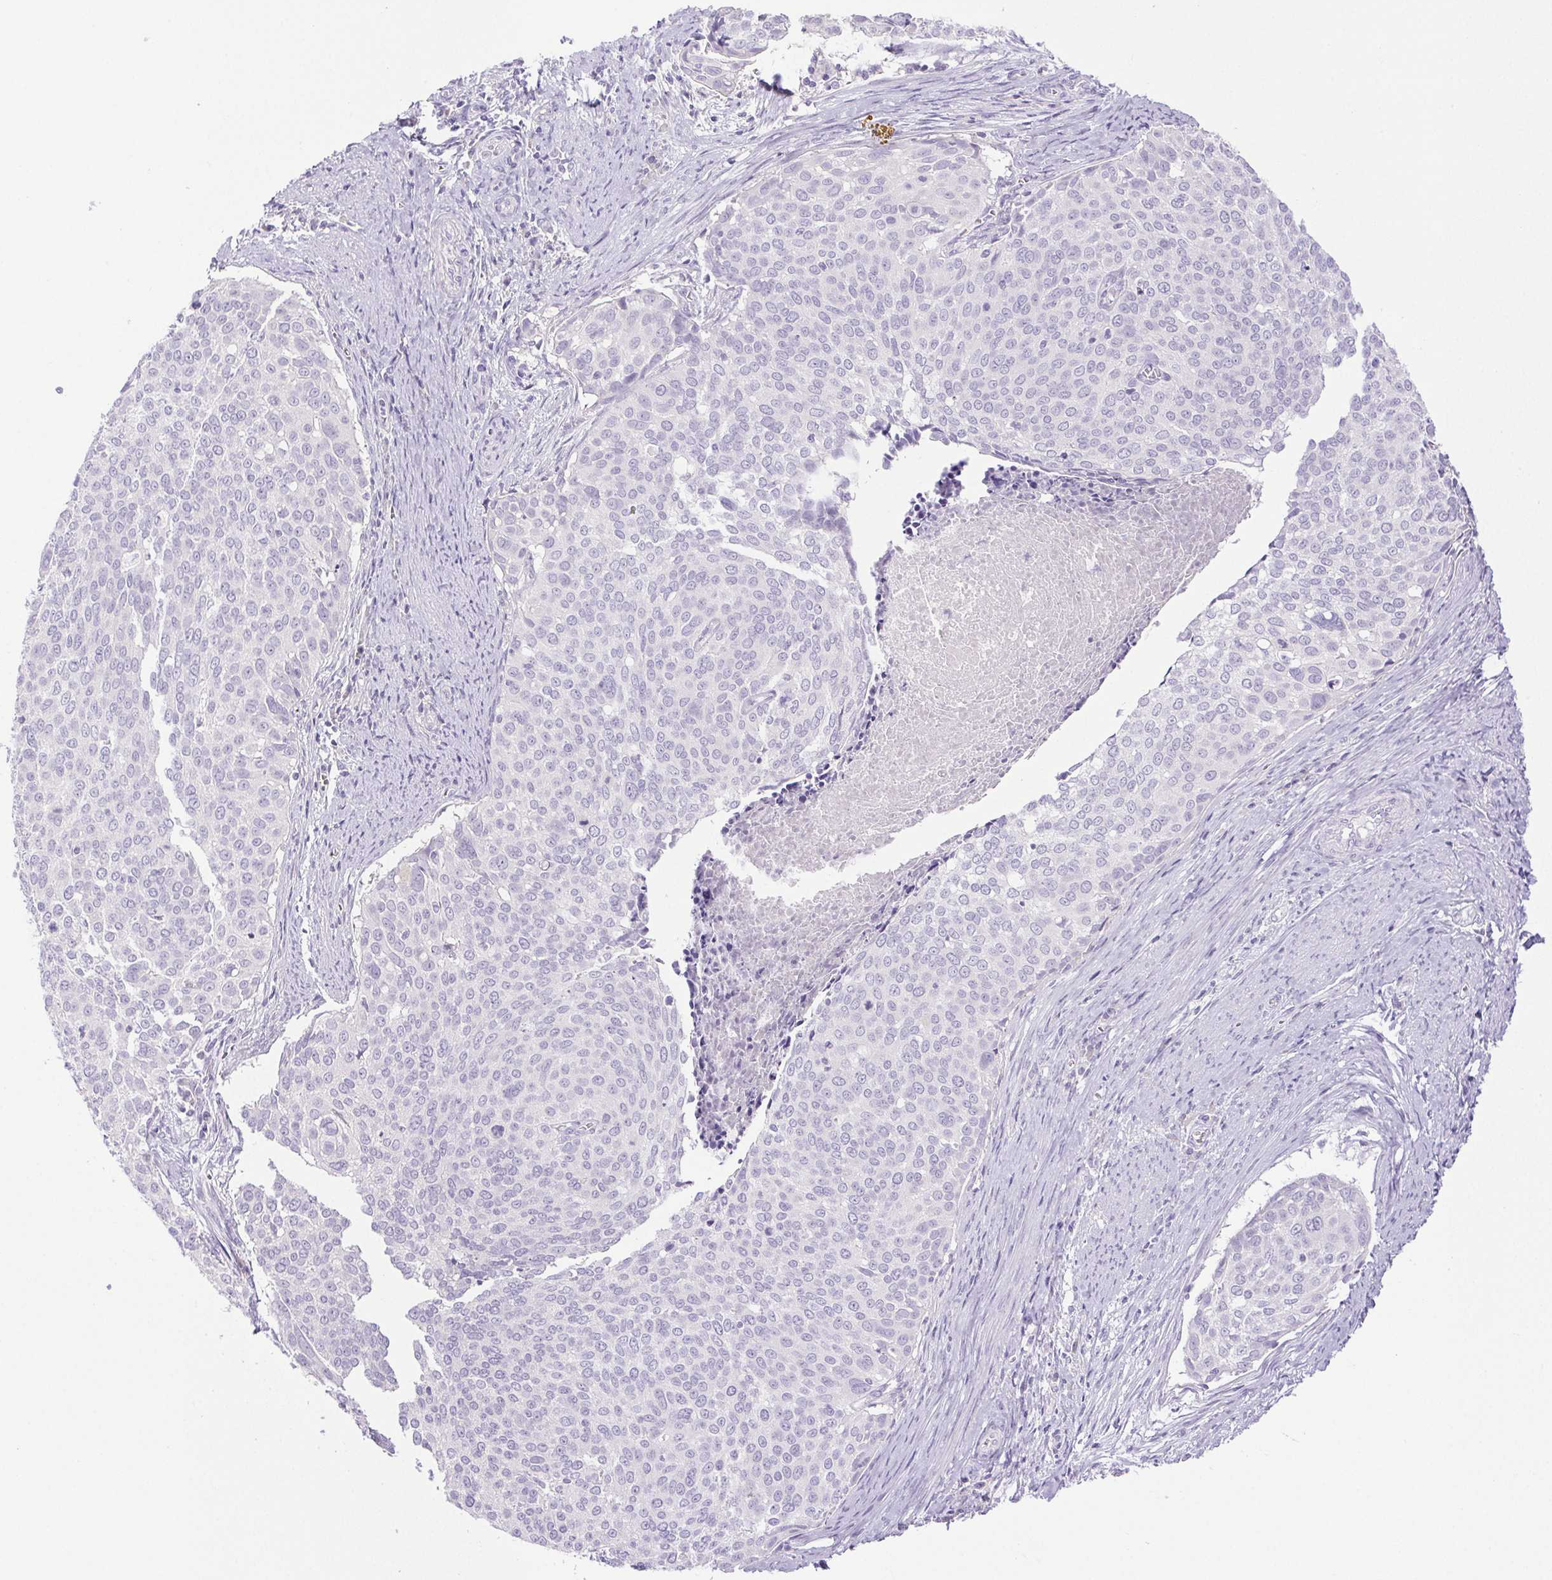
{"staining": {"intensity": "negative", "quantity": "none", "location": "none"}, "tissue": "cervical cancer", "cell_type": "Tumor cells", "image_type": "cancer", "snomed": [{"axis": "morphology", "description": "Squamous cell carcinoma, NOS"}, {"axis": "topography", "description": "Cervix"}], "caption": "This is an immunohistochemistry histopathology image of human cervical cancer. There is no positivity in tumor cells.", "gene": "PAPPA2", "patient": {"sex": "female", "age": 39}}